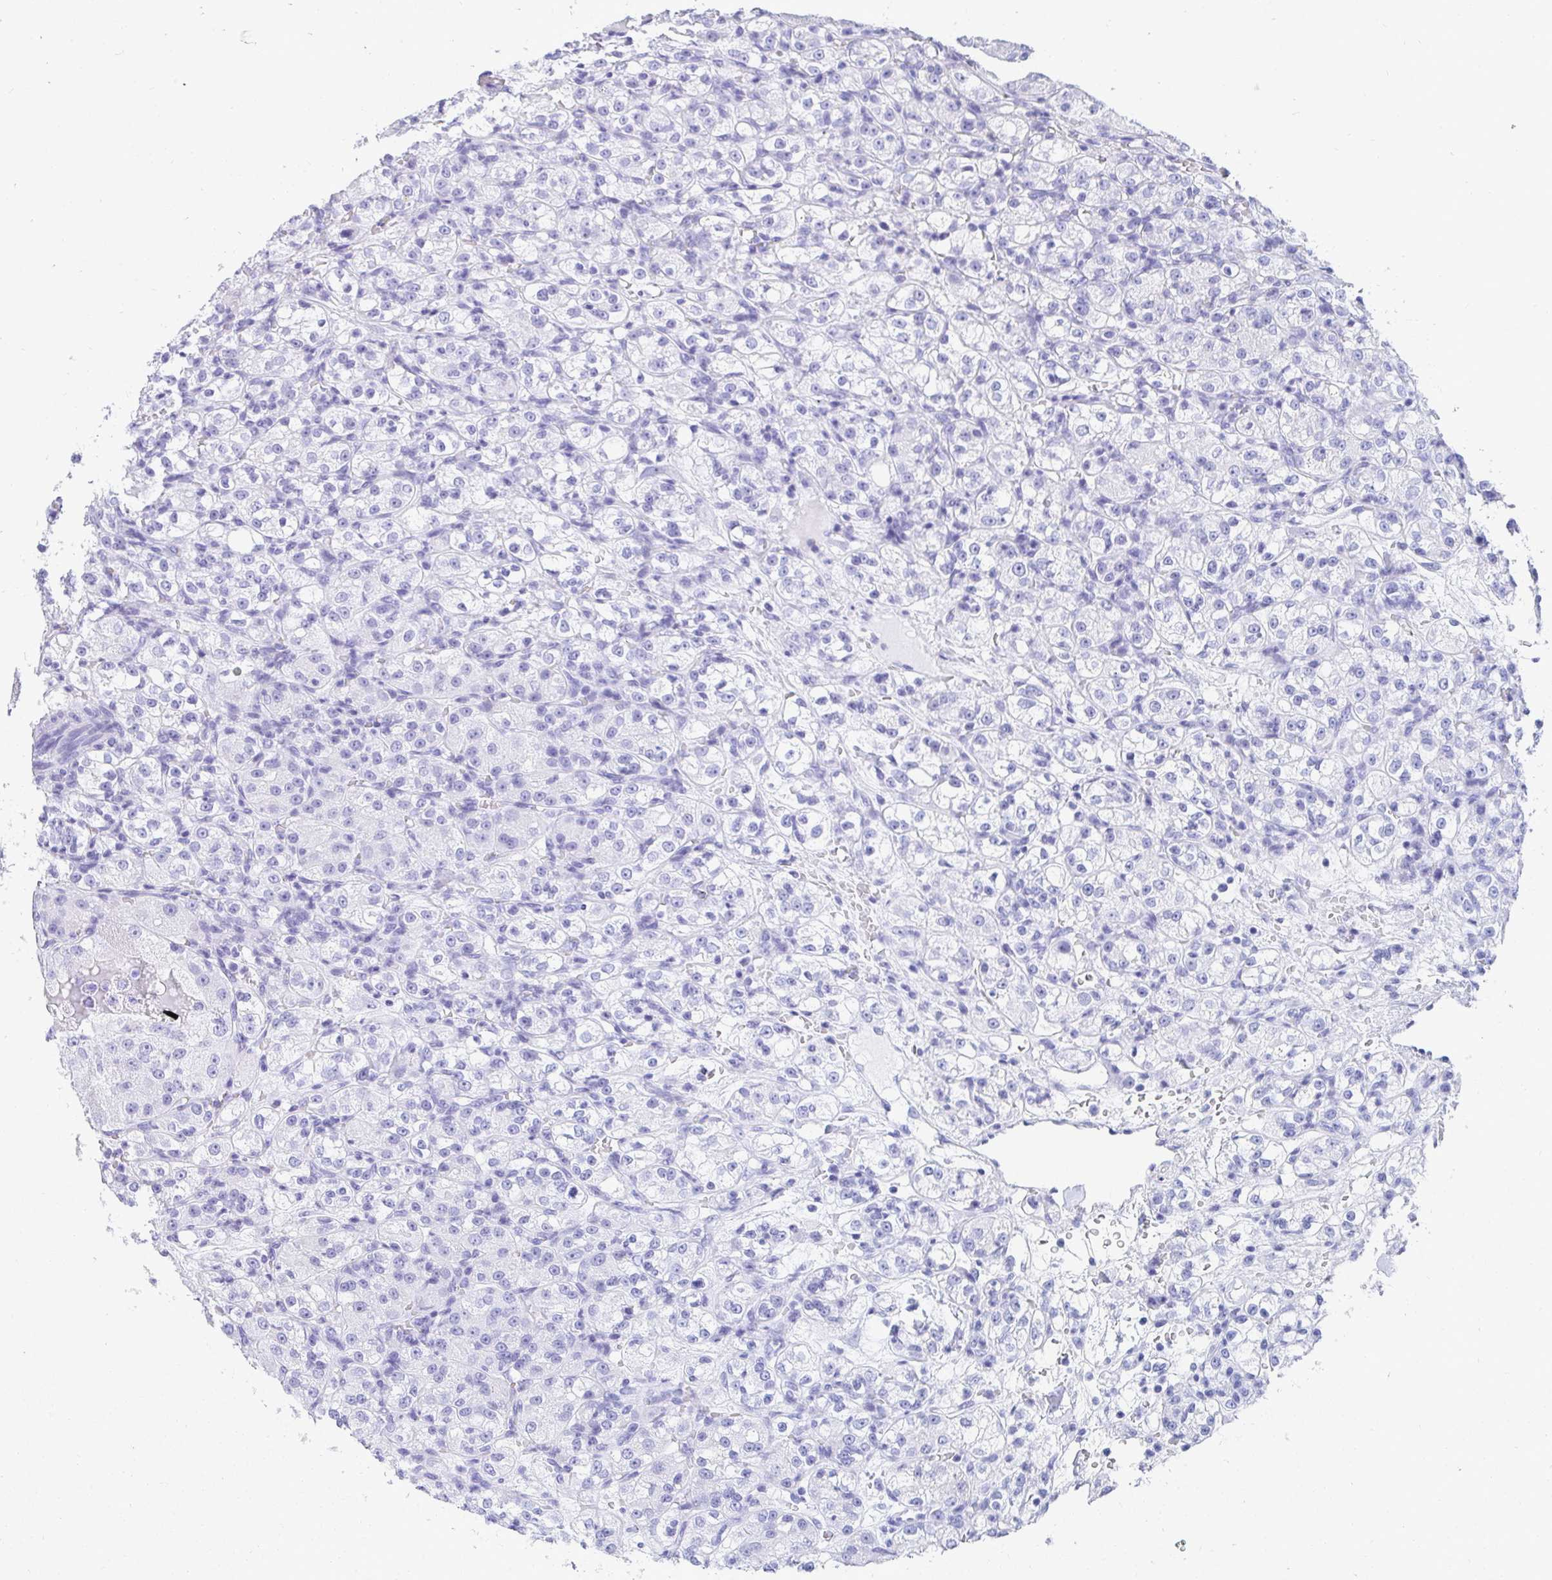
{"staining": {"intensity": "negative", "quantity": "none", "location": "none"}, "tissue": "renal cancer", "cell_type": "Tumor cells", "image_type": "cancer", "snomed": [{"axis": "morphology", "description": "Normal tissue, NOS"}, {"axis": "morphology", "description": "Adenocarcinoma, NOS"}, {"axis": "topography", "description": "Kidney"}], "caption": "The image shows no staining of tumor cells in adenocarcinoma (renal). The staining is performed using DAB brown chromogen with nuclei counter-stained in using hematoxylin.", "gene": "CD7", "patient": {"sex": "male", "age": 61}}